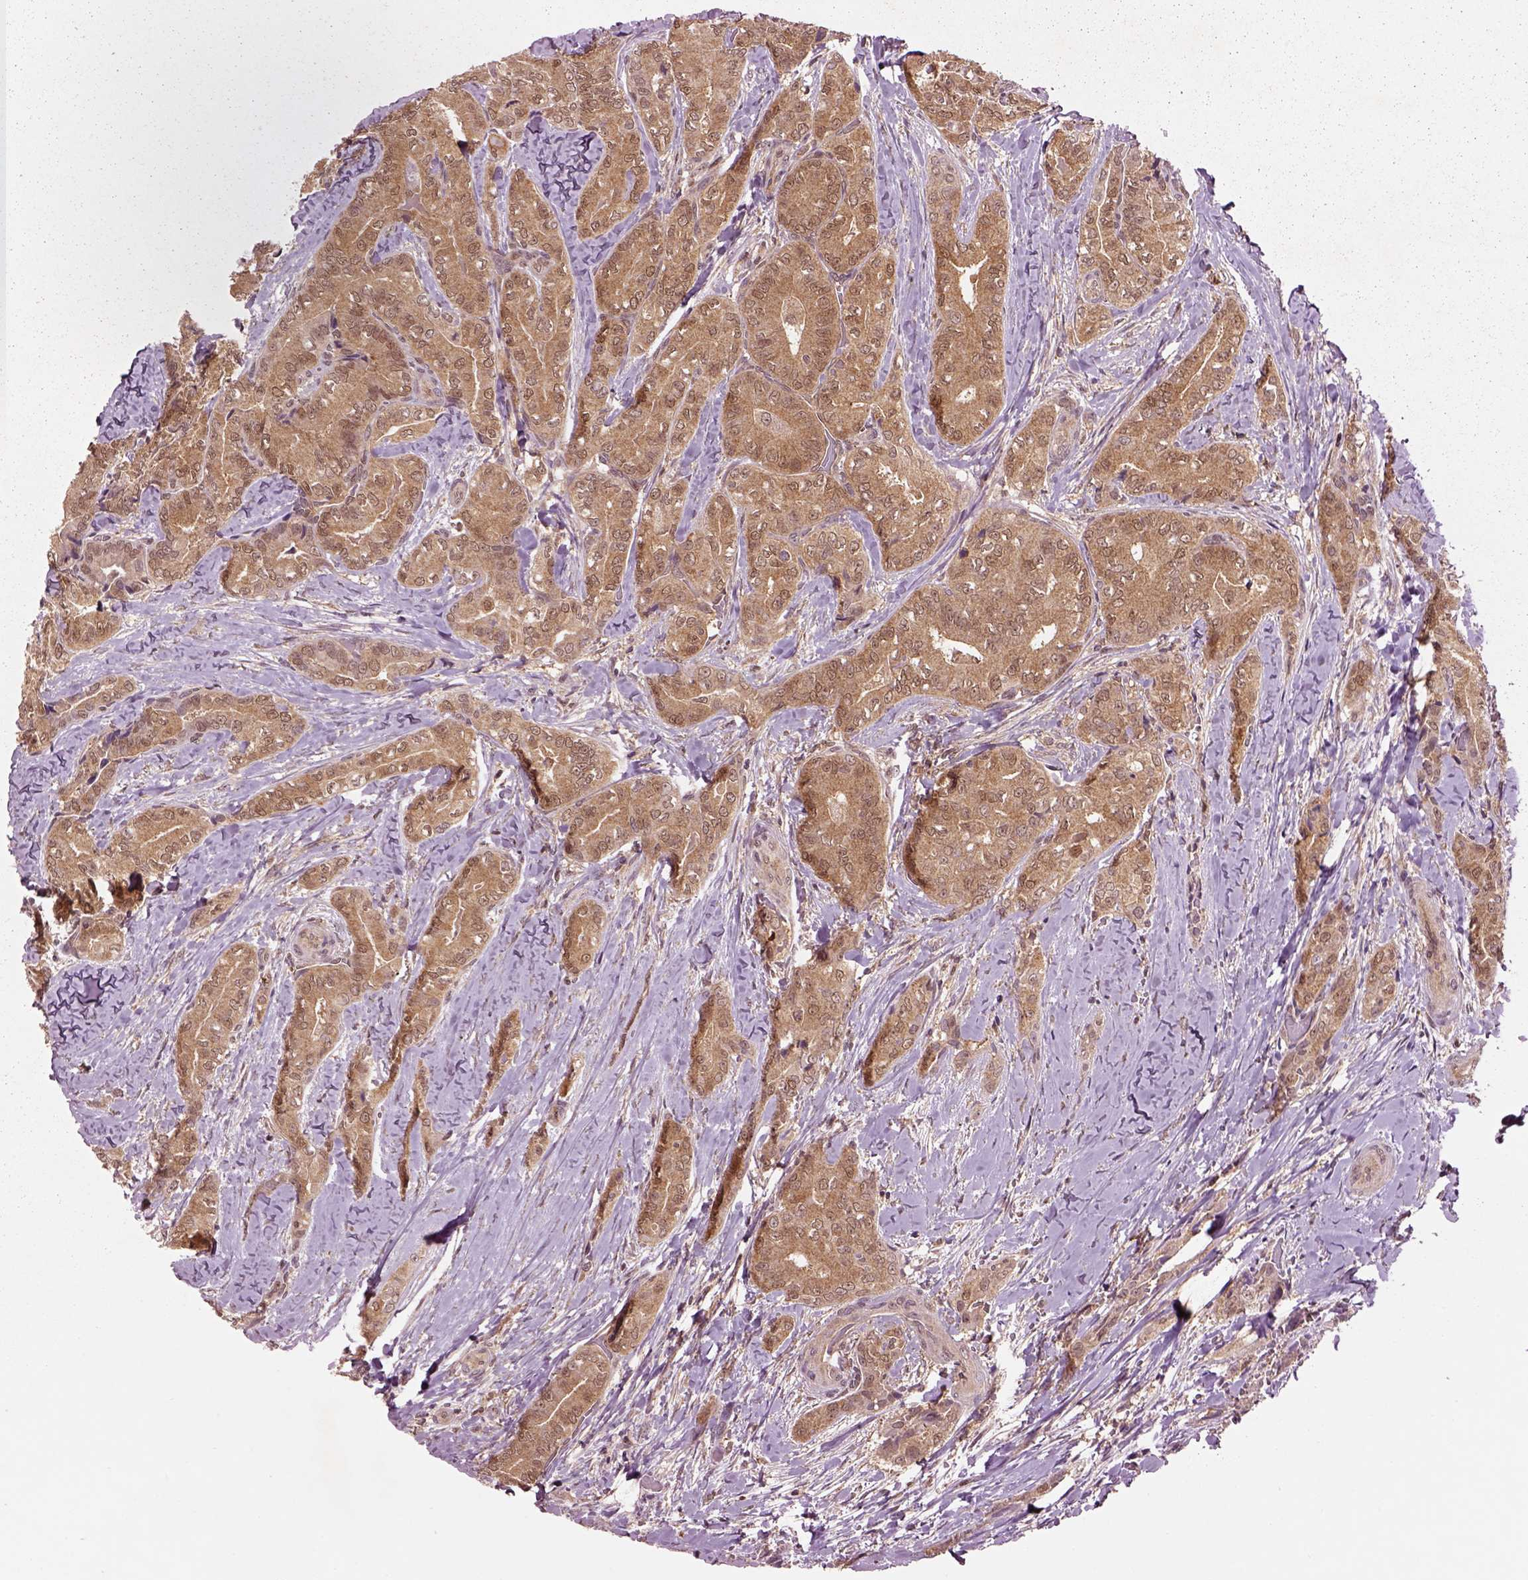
{"staining": {"intensity": "moderate", "quantity": ">75%", "location": "cytoplasmic/membranous"}, "tissue": "thyroid cancer", "cell_type": "Tumor cells", "image_type": "cancer", "snomed": [{"axis": "morphology", "description": "Papillary adenocarcinoma, NOS"}, {"axis": "topography", "description": "Thyroid gland"}], "caption": "Immunohistochemistry (IHC) image of human papillary adenocarcinoma (thyroid) stained for a protein (brown), which shows medium levels of moderate cytoplasmic/membranous positivity in approximately >75% of tumor cells.", "gene": "MDP1", "patient": {"sex": "male", "age": 61}}